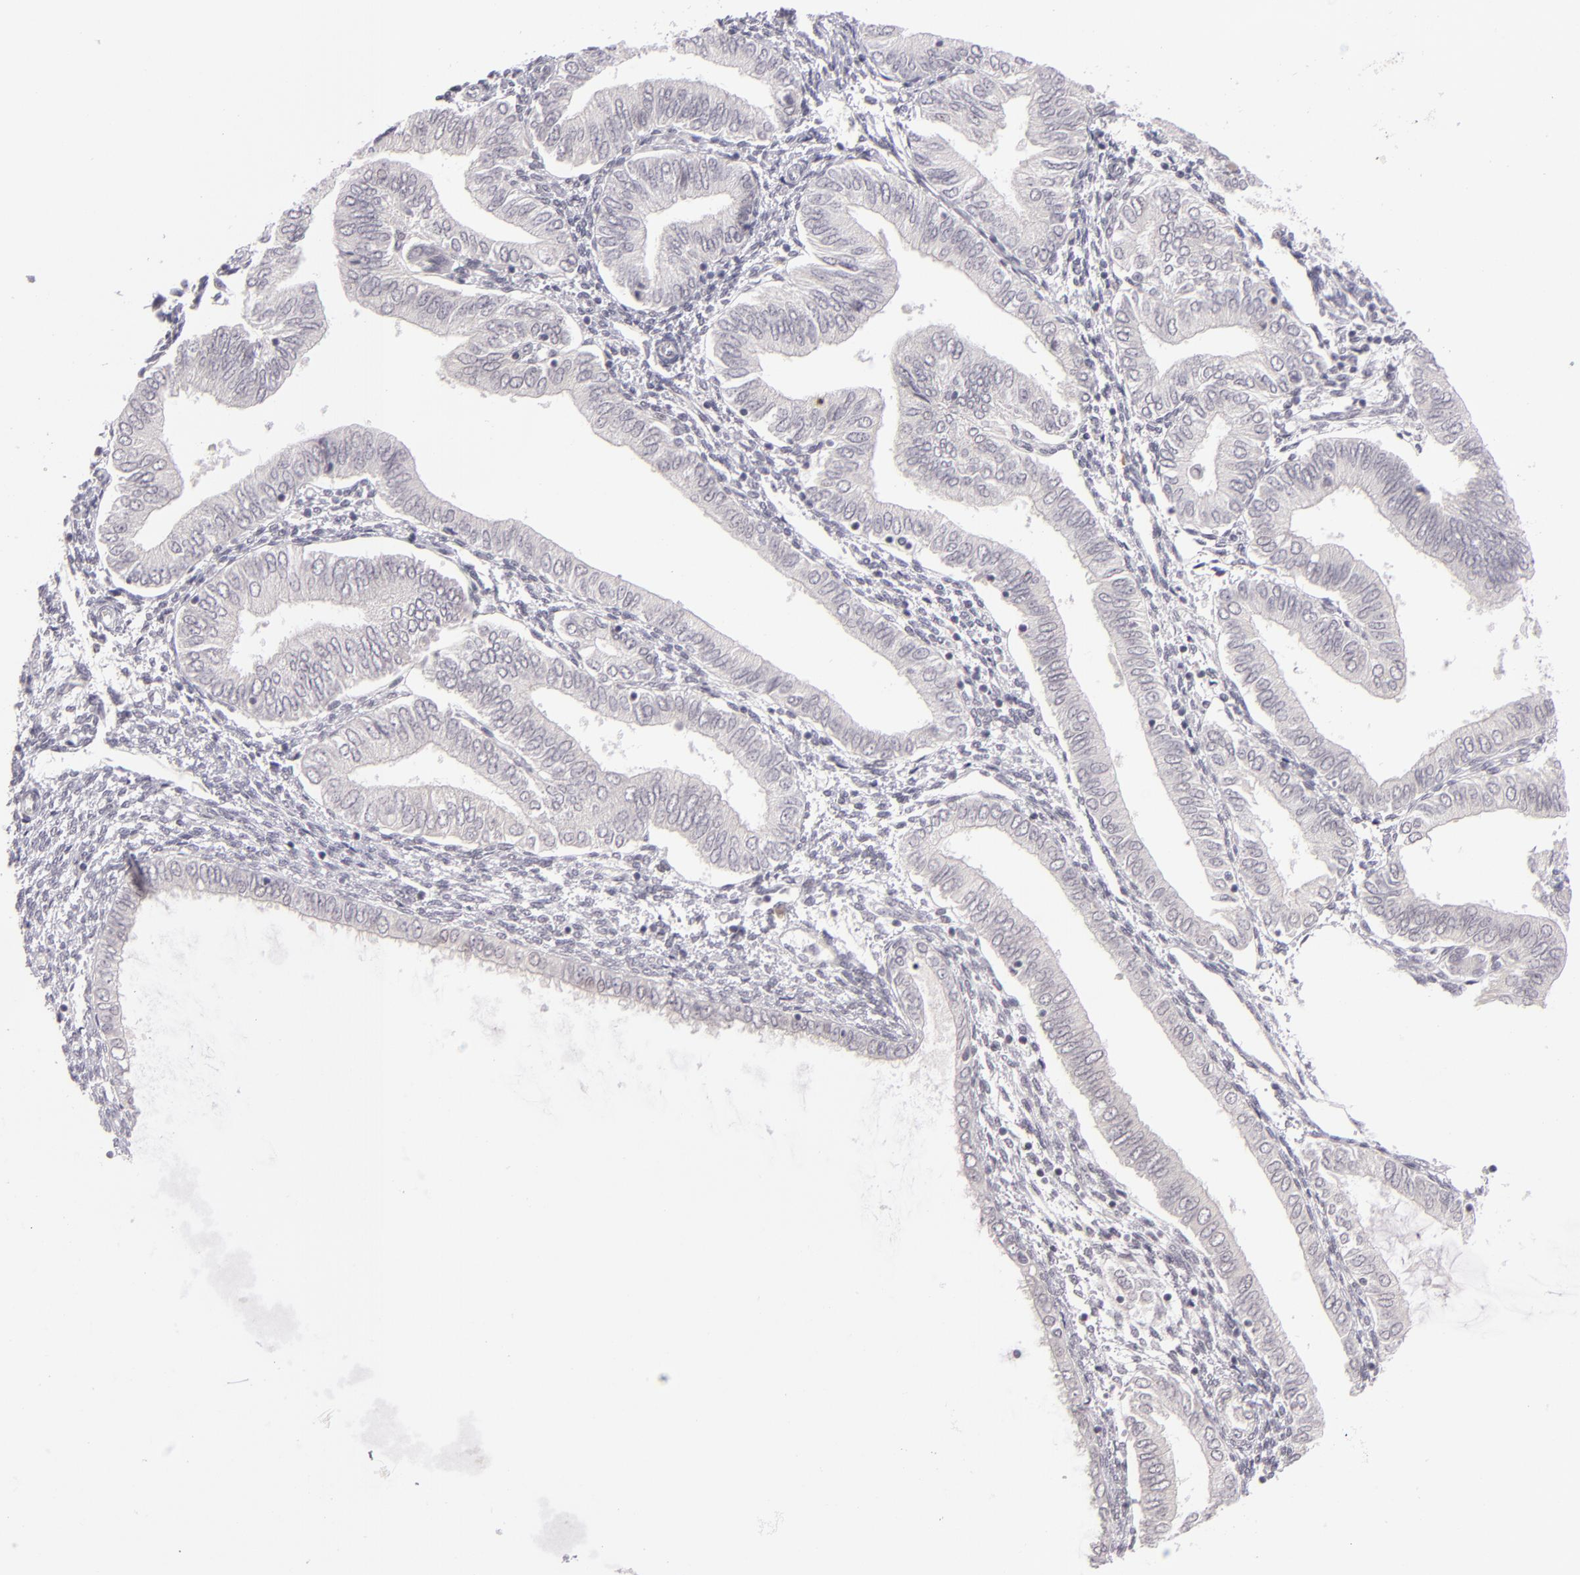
{"staining": {"intensity": "negative", "quantity": "none", "location": "none"}, "tissue": "endometrial cancer", "cell_type": "Tumor cells", "image_type": "cancer", "snomed": [{"axis": "morphology", "description": "Adenocarcinoma, NOS"}, {"axis": "topography", "description": "Endometrium"}], "caption": "Micrograph shows no protein expression in tumor cells of endometrial adenocarcinoma tissue.", "gene": "ZNF205", "patient": {"sex": "female", "age": 51}}